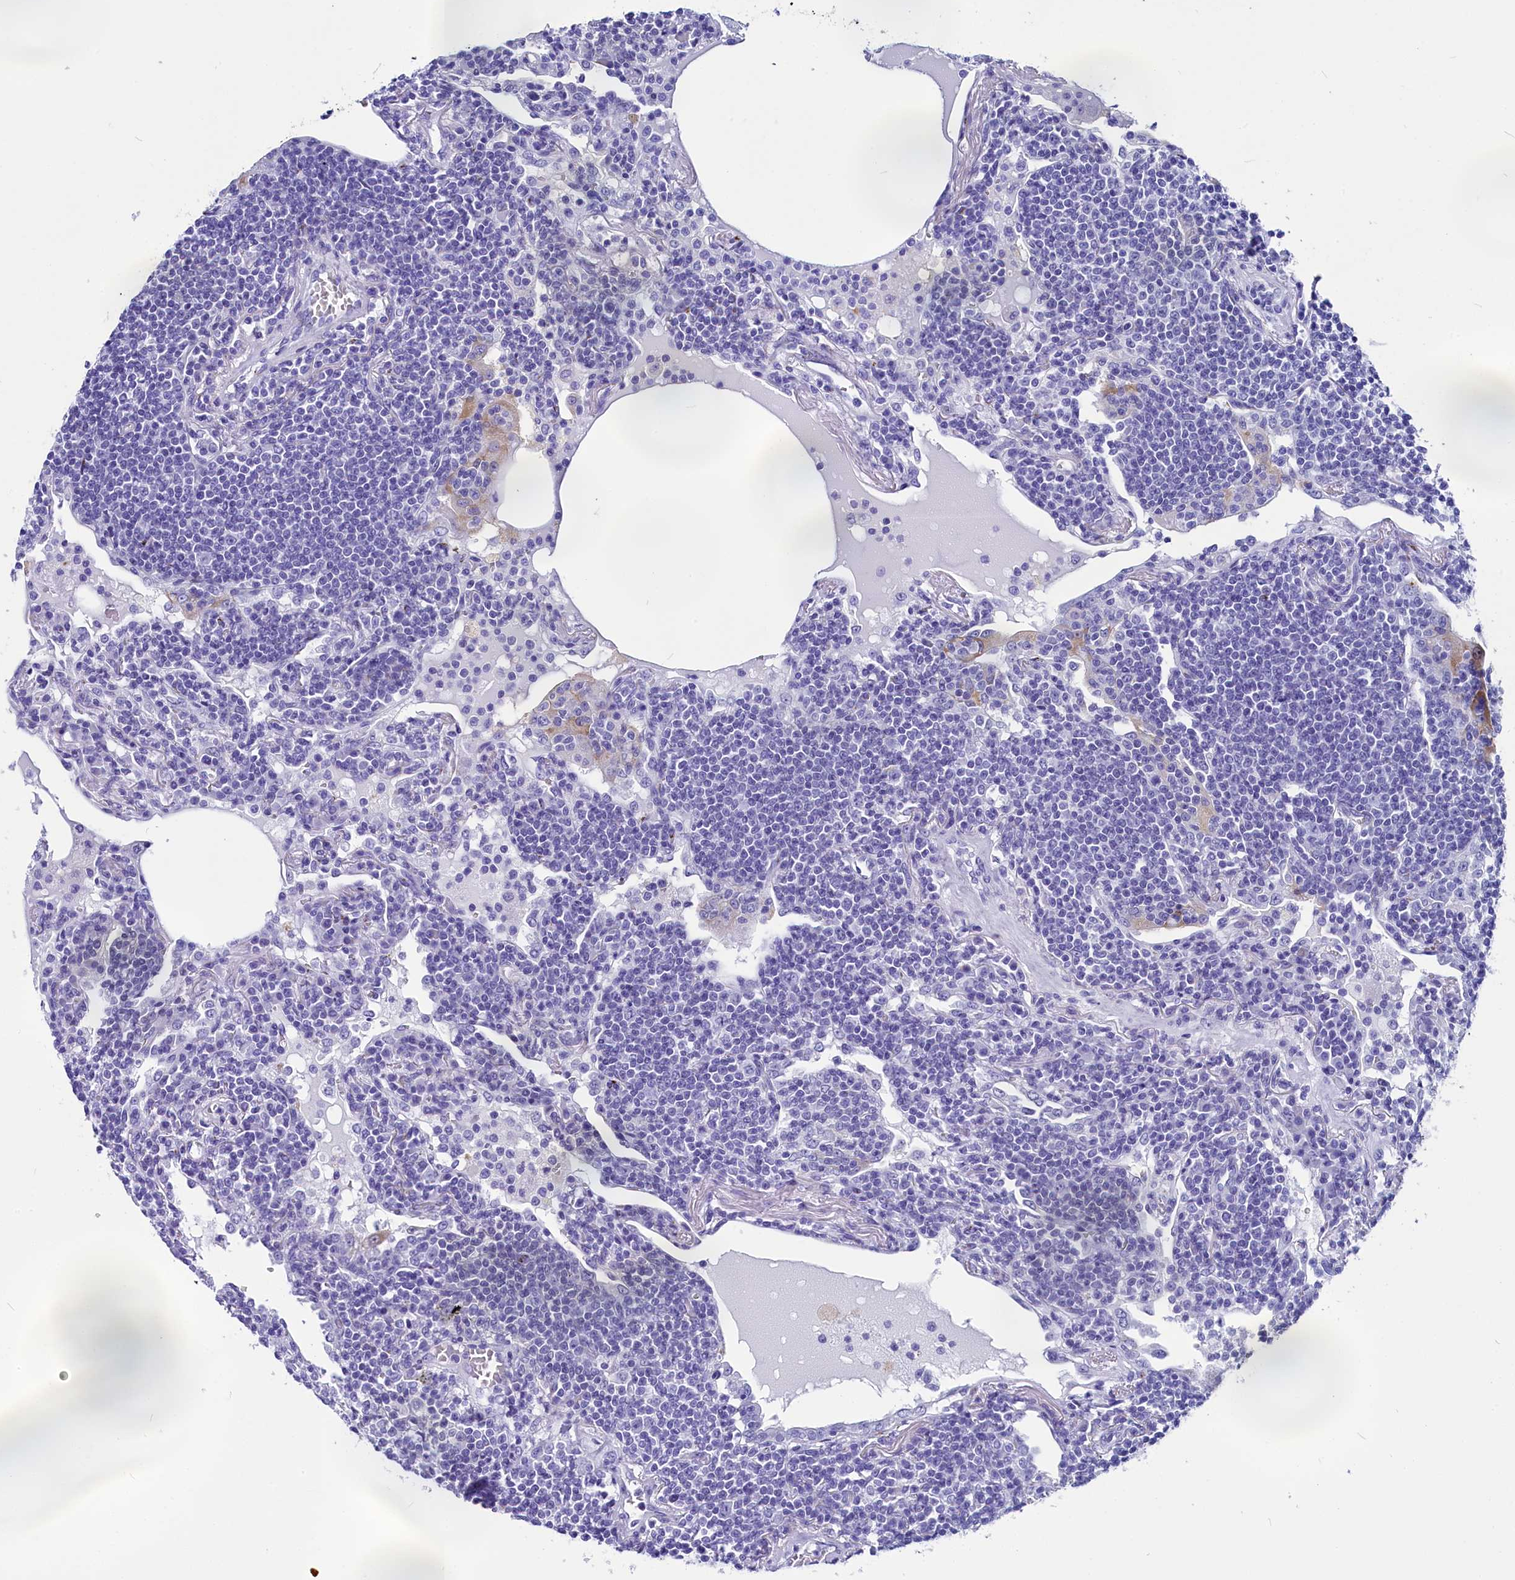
{"staining": {"intensity": "negative", "quantity": "none", "location": "none"}, "tissue": "lymphoma", "cell_type": "Tumor cells", "image_type": "cancer", "snomed": [{"axis": "morphology", "description": "Malignant lymphoma, non-Hodgkin's type, Low grade"}, {"axis": "topography", "description": "Lung"}], "caption": "Image shows no protein positivity in tumor cells of lymphoma tissue.", "gene": "AP3B2", "patient": {"sex": "female", "age": 71}}